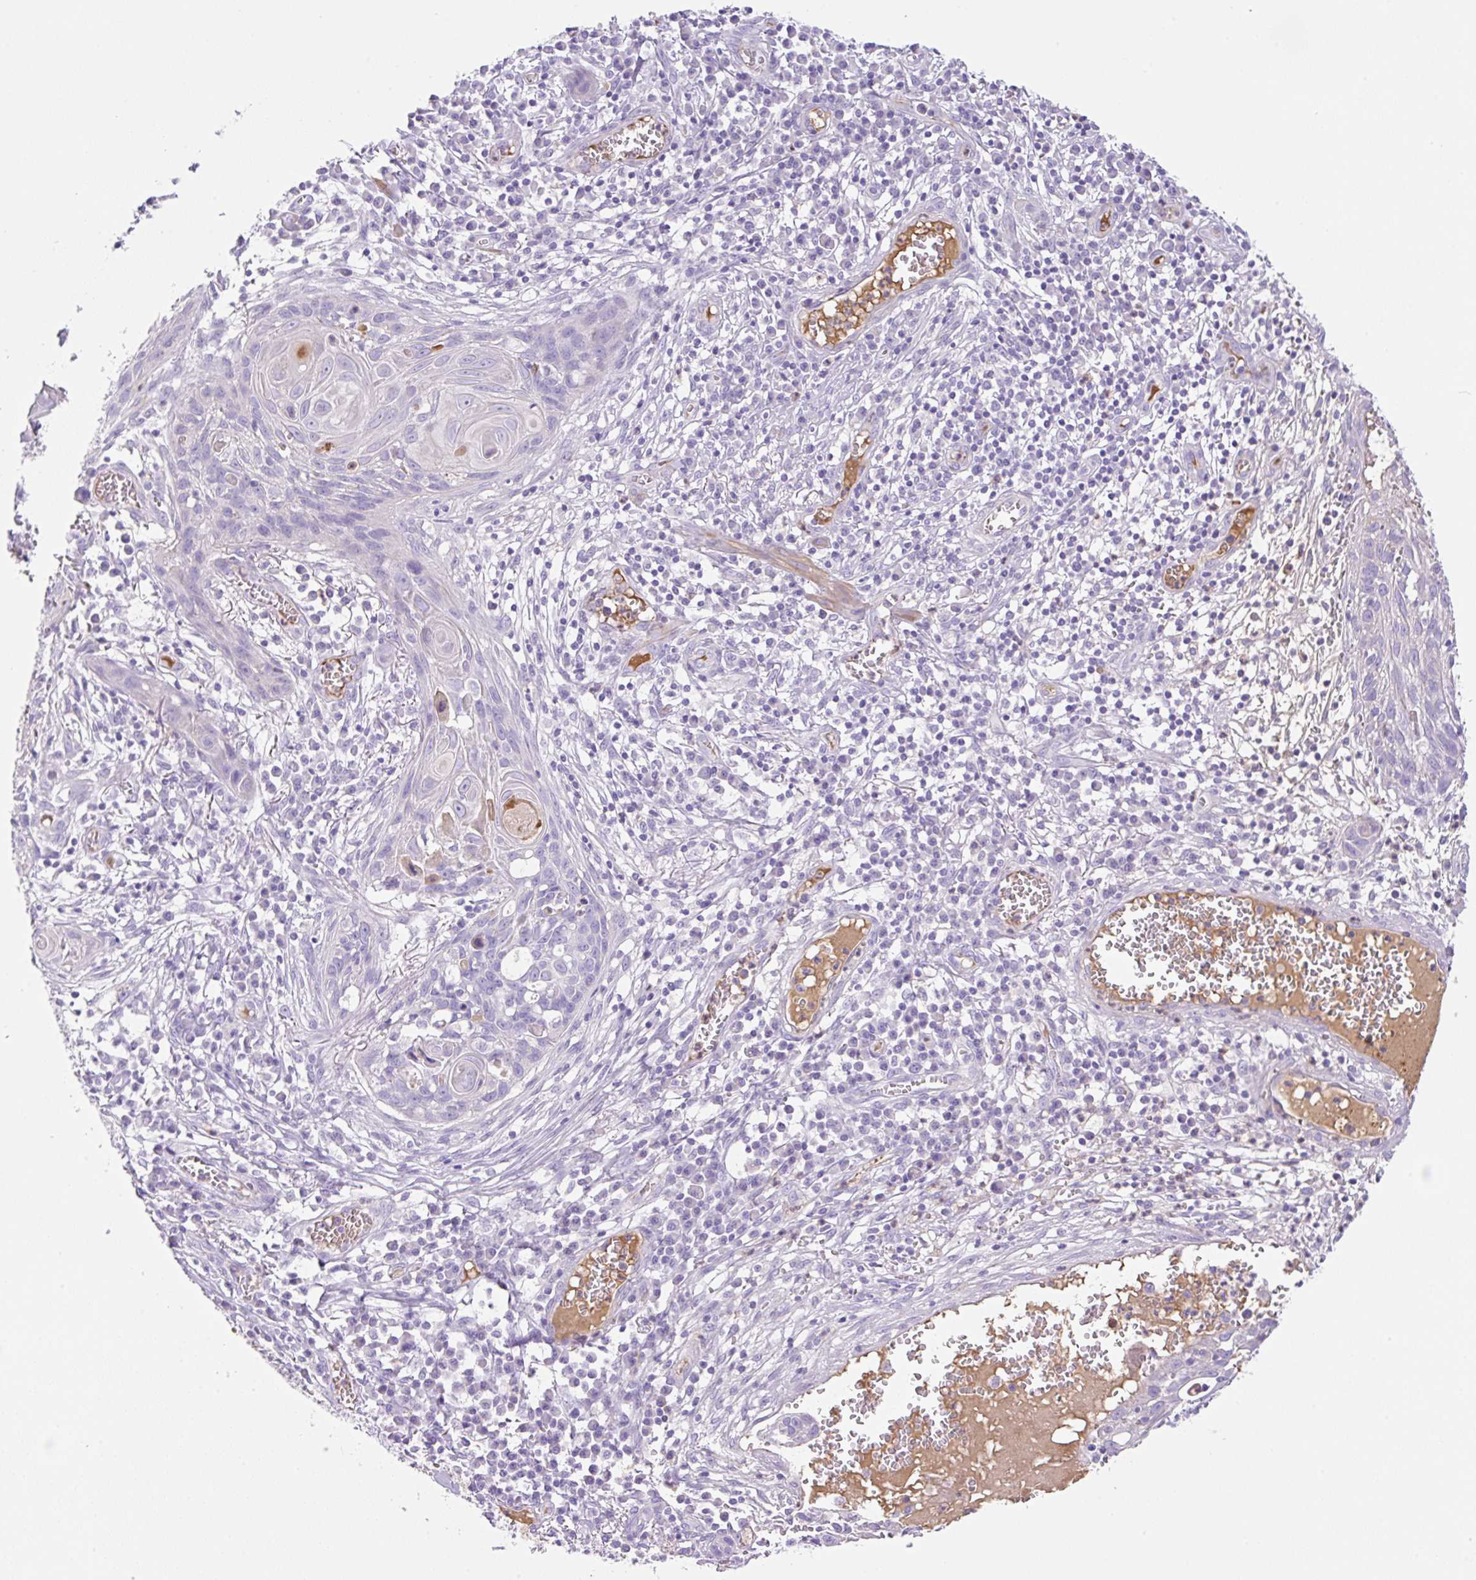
{"staining": {"intensity": "negative", "quantity": "none", "location": "none"}, "tissue": "skin cancer", "cell_type": "Tumor cells", "image_type": "cancer", "snomed": [{"axis": "morphology", "description": "Squamous cell carcinoma, NOS"}, {"axis": "topography", "description": "Skin"}, {"axis": "topography", "description": "Vulva"}], "caption": "This is an immunohistochemistry image of skin cancer (squamous cell carcinoma). There is no staining in tumor cells.", "gene": "TDRD15", "patient": {"sex": "female", "age": 83}}